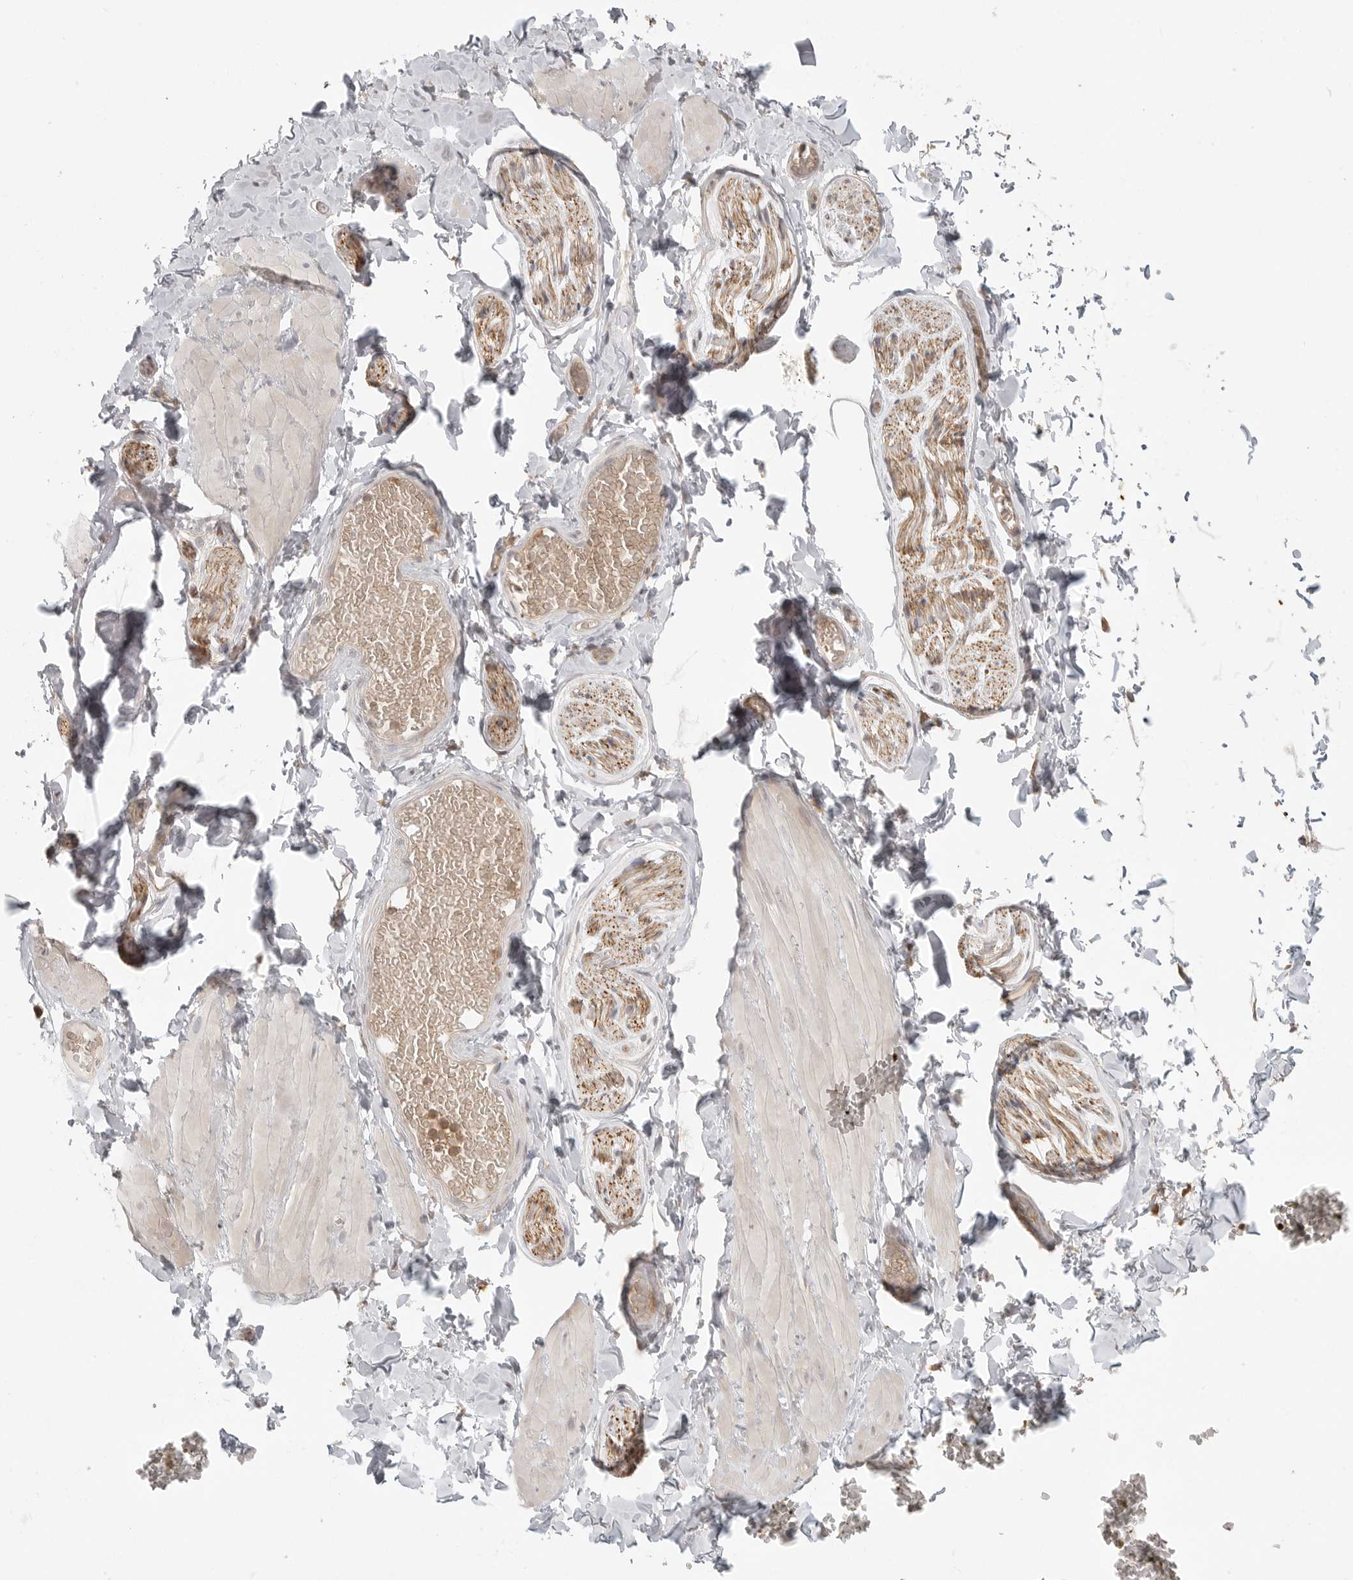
{"staining": {"intensity": "negative", "quantity": "none", "location": "none"}, "tissue": "adipose tissue", "cell_type": "Adipocytes", "image_type": "normal", "snomed": [{"axis": "morphology", "description": "Normal tissue, NOS"}, {"axis": "topography", "description": "Adipose tissue"}, {"axis": "topography", "description": "Vascular tissue"}, {"axis": "topography", "description": "Peripheral nerve tissue"}], "caption": "A high-resolution micrograph shows IHC staining of unremarkable adipose tissue, which demonstrates no significant expression in adipocytes.", "gene": "DBNL", "patient": {"sex": "male", "age": 25}}